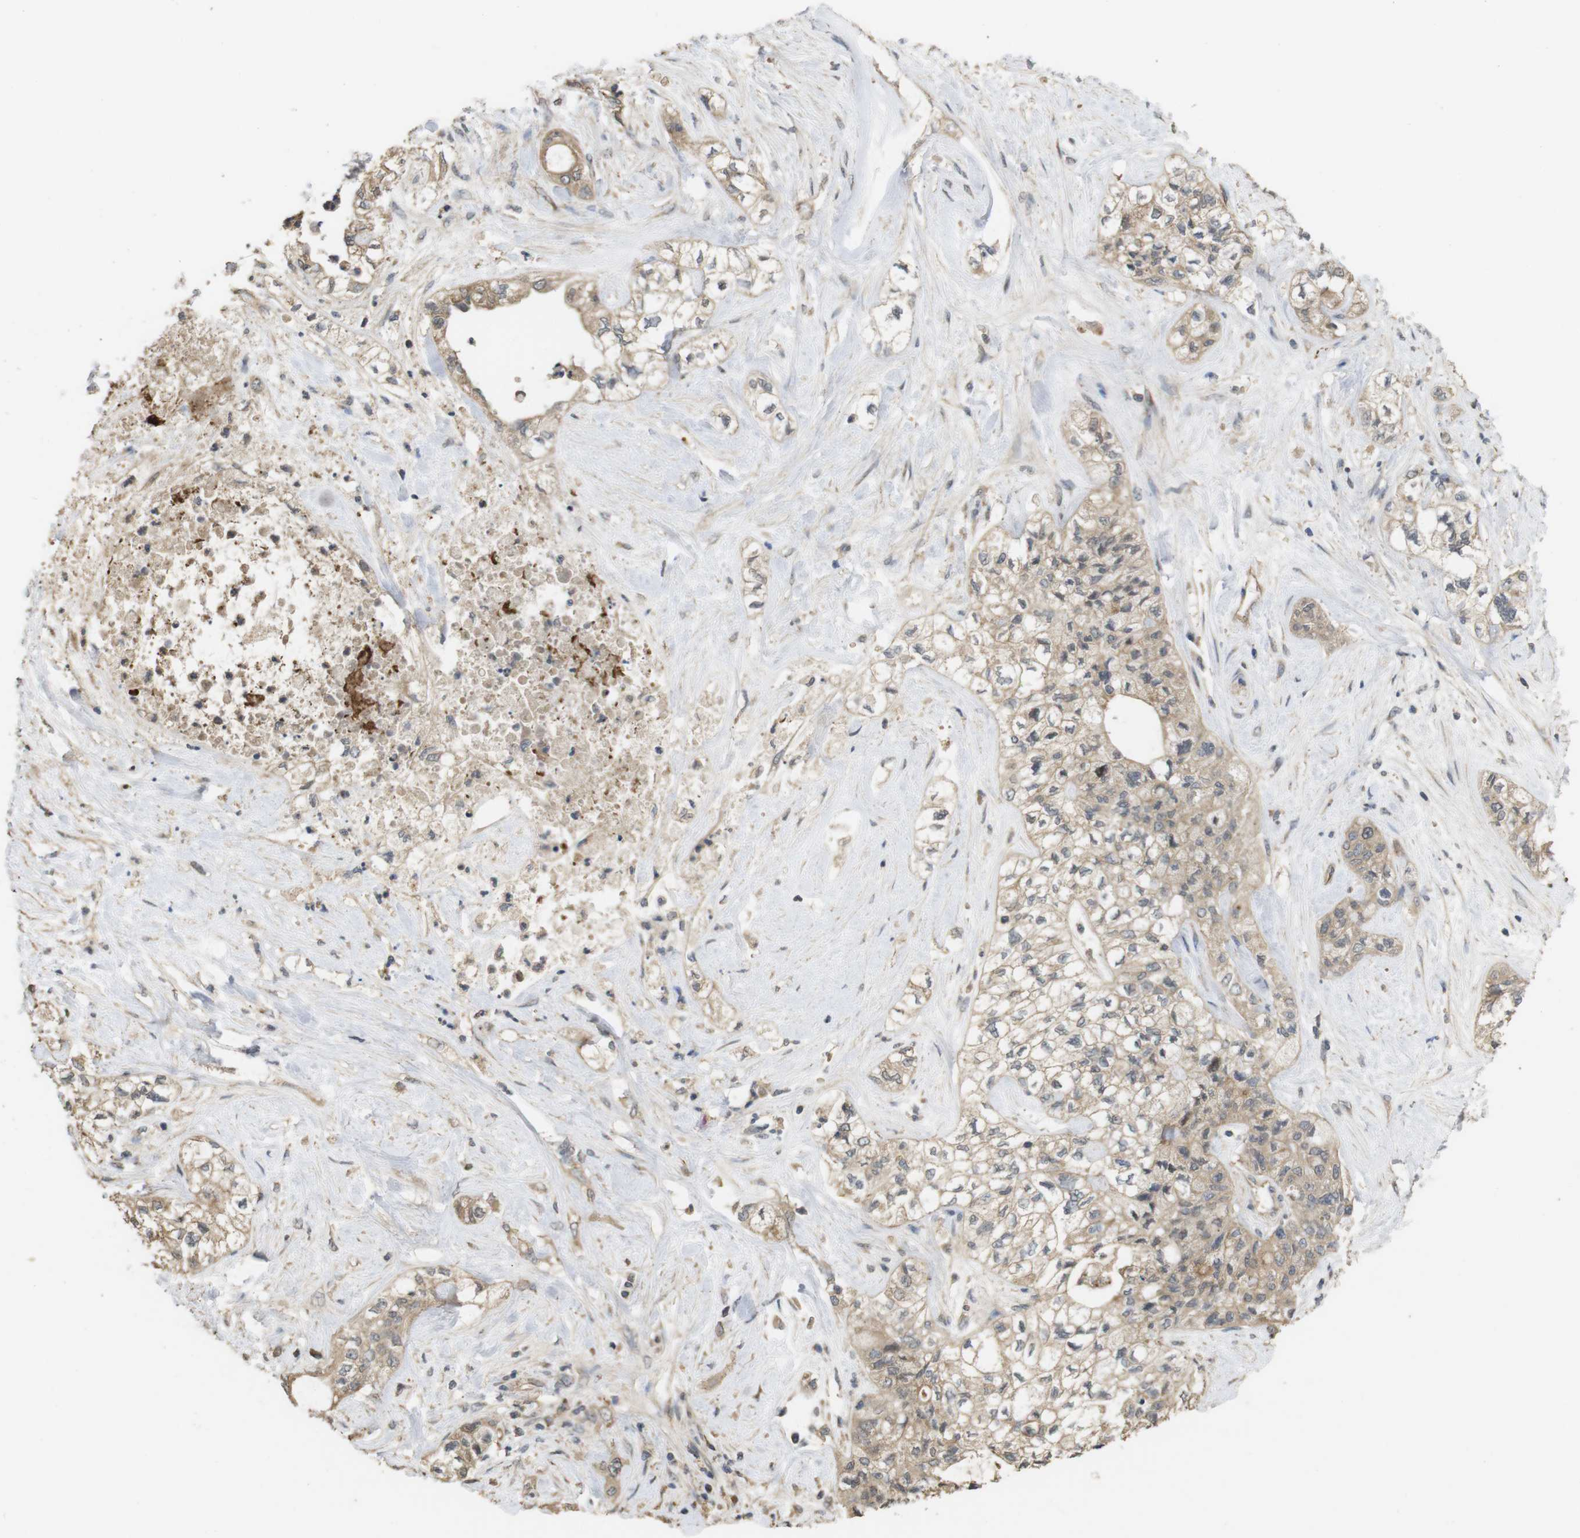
{"staining": {"intensity": "moderate", "quantity": ">75%", "location": "cytoplasmic/membranous"}, "tissue": "pancreatic cancer", "cell_type": "Tumor cells", "image_type": "cancer", "snomed": [{"axis": "morphology", "description": "Adenocarcinoma, NOS"}, {"axis": "topography", "description": "Pancreas"}], "caption": "Human pancreatic cancer (adenocarcinoma) stained for a protein (brown) reveals moderate cytoplasmic/membranous positive staining in about >75% of tumor cells.", "gene": "PCDHB10", "patient": {"sex": "male", "age": 70}}